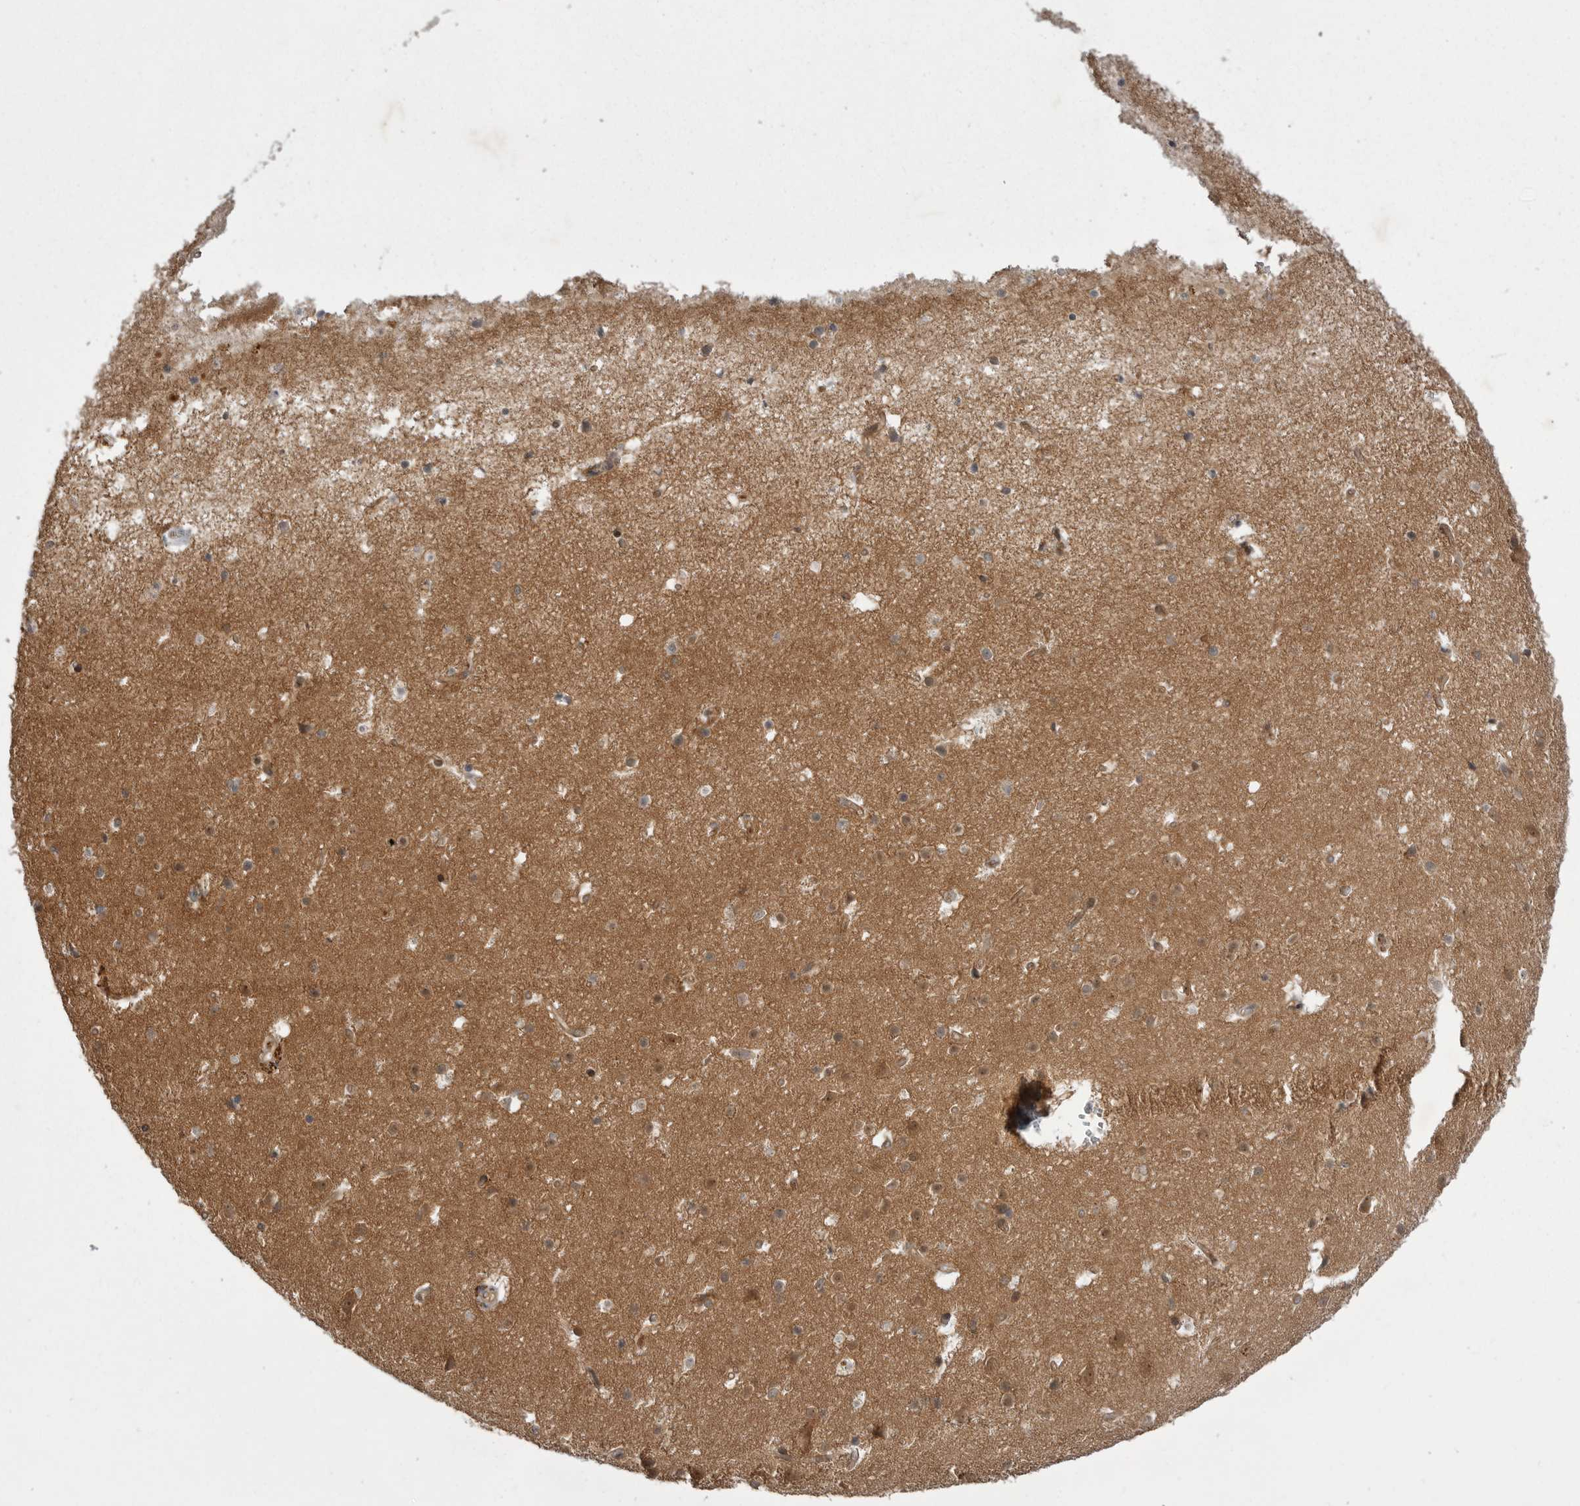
{"staining": {"intensity": "moderate", "quantity": ">75%", "location": "cytoplasmic/membranous"}, "tissue": "cerebral cortex", "cell_type": "Endothelial cells", "image_type": "normal", "snomed": [{"axis": "morphology", "description": "Normal tissue, NOS"}, {"axis": "topography", "description": "Cerebral cortex"}], "caption": "A micrograph of cerebral cortex stained for a protein displays moderate cytoplasmic/membranous brown staining in endothelial cells. The staining is performed using DAB brown chromogen to label protein expression. The nuclei are counter-stained blue using hematoxylin.", "gene": "STK24", "patient": {"sex": "male", "age": 54}}